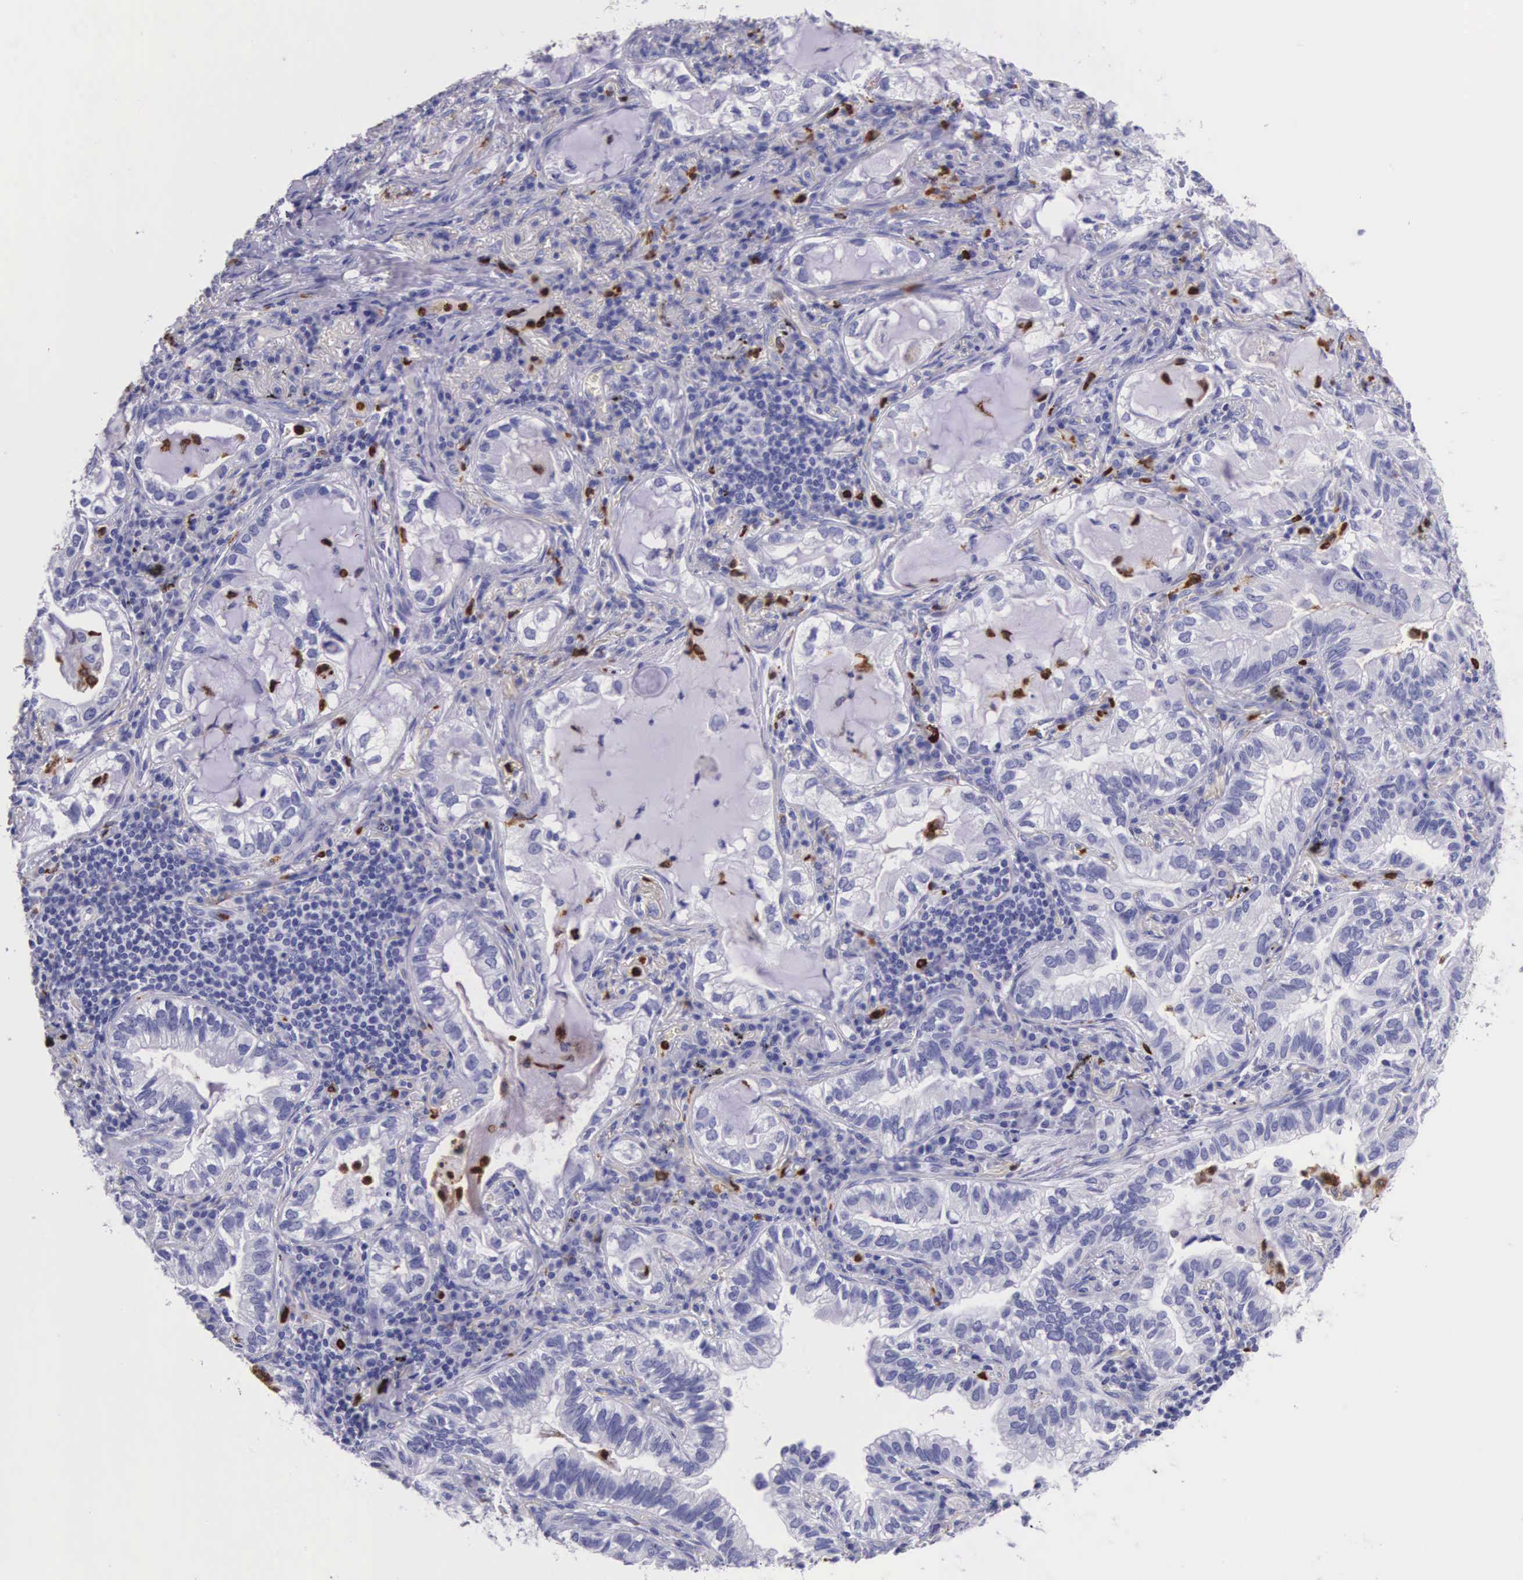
{"staining": {"intensity": "negative", "quantity": "none", "location": "none"}, "tissue": "lung cancer", "cell_type": "Tumor cells", "image_type": "cancer", "snomed": [{"axis": "morphology", "description": "Adenocarcinoma, NOS"}, {"axis": "topography", "description": "Lung"}], "caption": "Lung adenocarcinoma stained for a protein using immunohistochemistry shows no staining tumor cells.", "gene": "FCN1", "patient": {"sex": "female", "age": 50}}